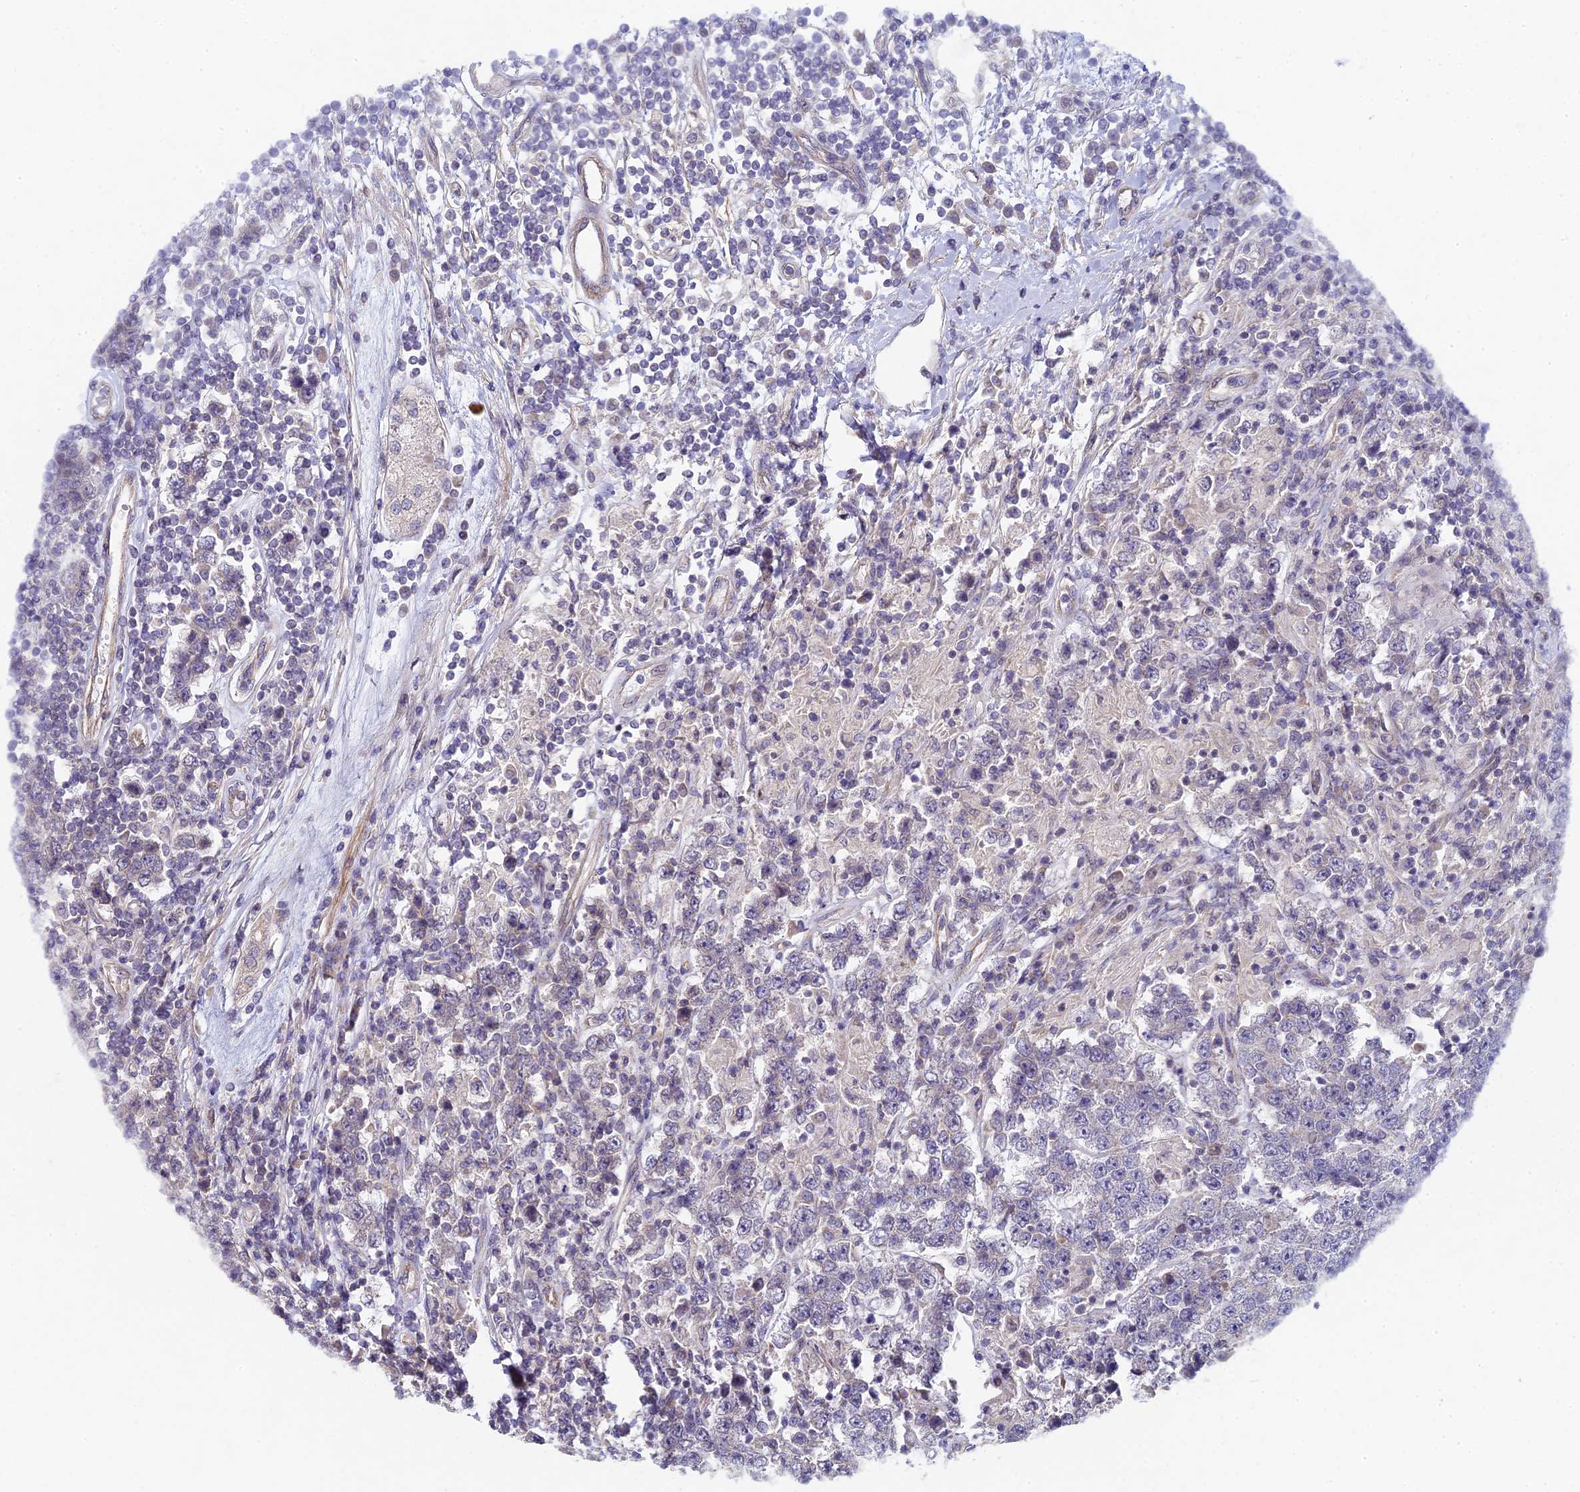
{"staining": {"intensity": "negative", "quantity": "none", "location": "none"}, "tissue": "testis cancer", "cell_type": "Tumor cells", "image_type": "cancer", "snomed": [{"axis": "morphology", "description": "Normal tissue, NOS"}, {"axis": "morphology", "description": "Urothelial carcinoma, High grade"}, {"axis": "morphology", "description": "Seminoma, NOS"}, {"axis": "morphology", "description": "Carcinoma, Embryonal, NOS"}, {"axis": "topography", "description": "Urinary bladder"}, {"axis": "topography", "description": "Testis"}], "caption": "Immunohistochemistry (IHC) photomicrograph of seminoma (testis) stained for a protein (brown), which reveals no expression in tumor cells.", "gene": "DIXDC1", "patient": {"sex": "male", "age": 41}}